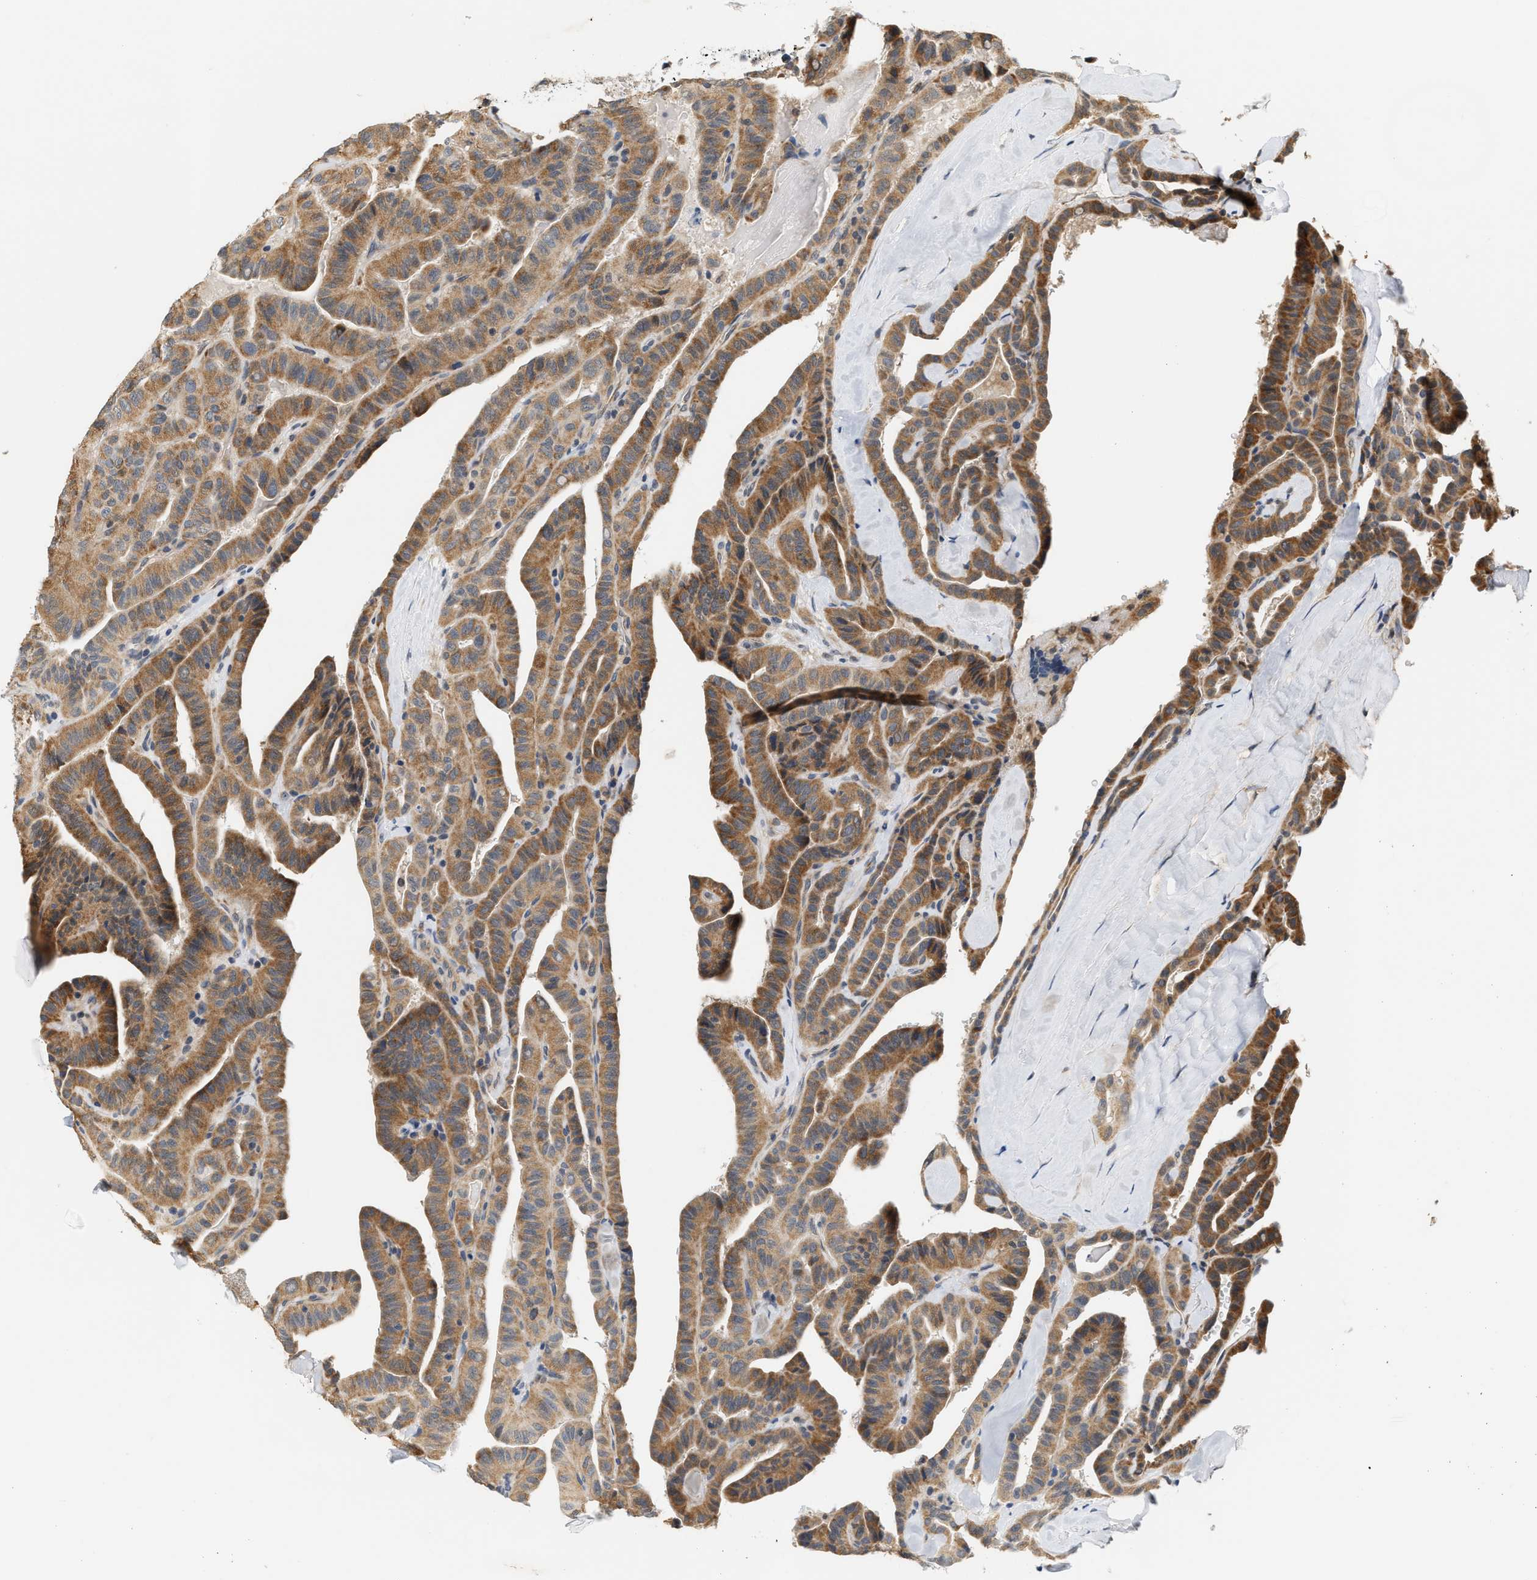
{"staining": {"intensity": "moderate", "quantity": ">75%", "location": "cytoplasmic/membranous"}, "tissue": "thyroid cancer", "cell_type": "Tumor cells", "image_type": "cancer", "snomed": [{"axis": "morphology", "description": "Papillary adenocarcinoma, NOS"}, {"axis": "topography", "description": "Thyroid gland"}], "caption": "Immunohistochemical staining of thyroid papillary adenocarcinoma reveals moderate cytoplasmic/membranous protein staining in about >75% of tumor cells.", "gene": "GIGYF1", "patient": {"sex": "male", "age": 77}}